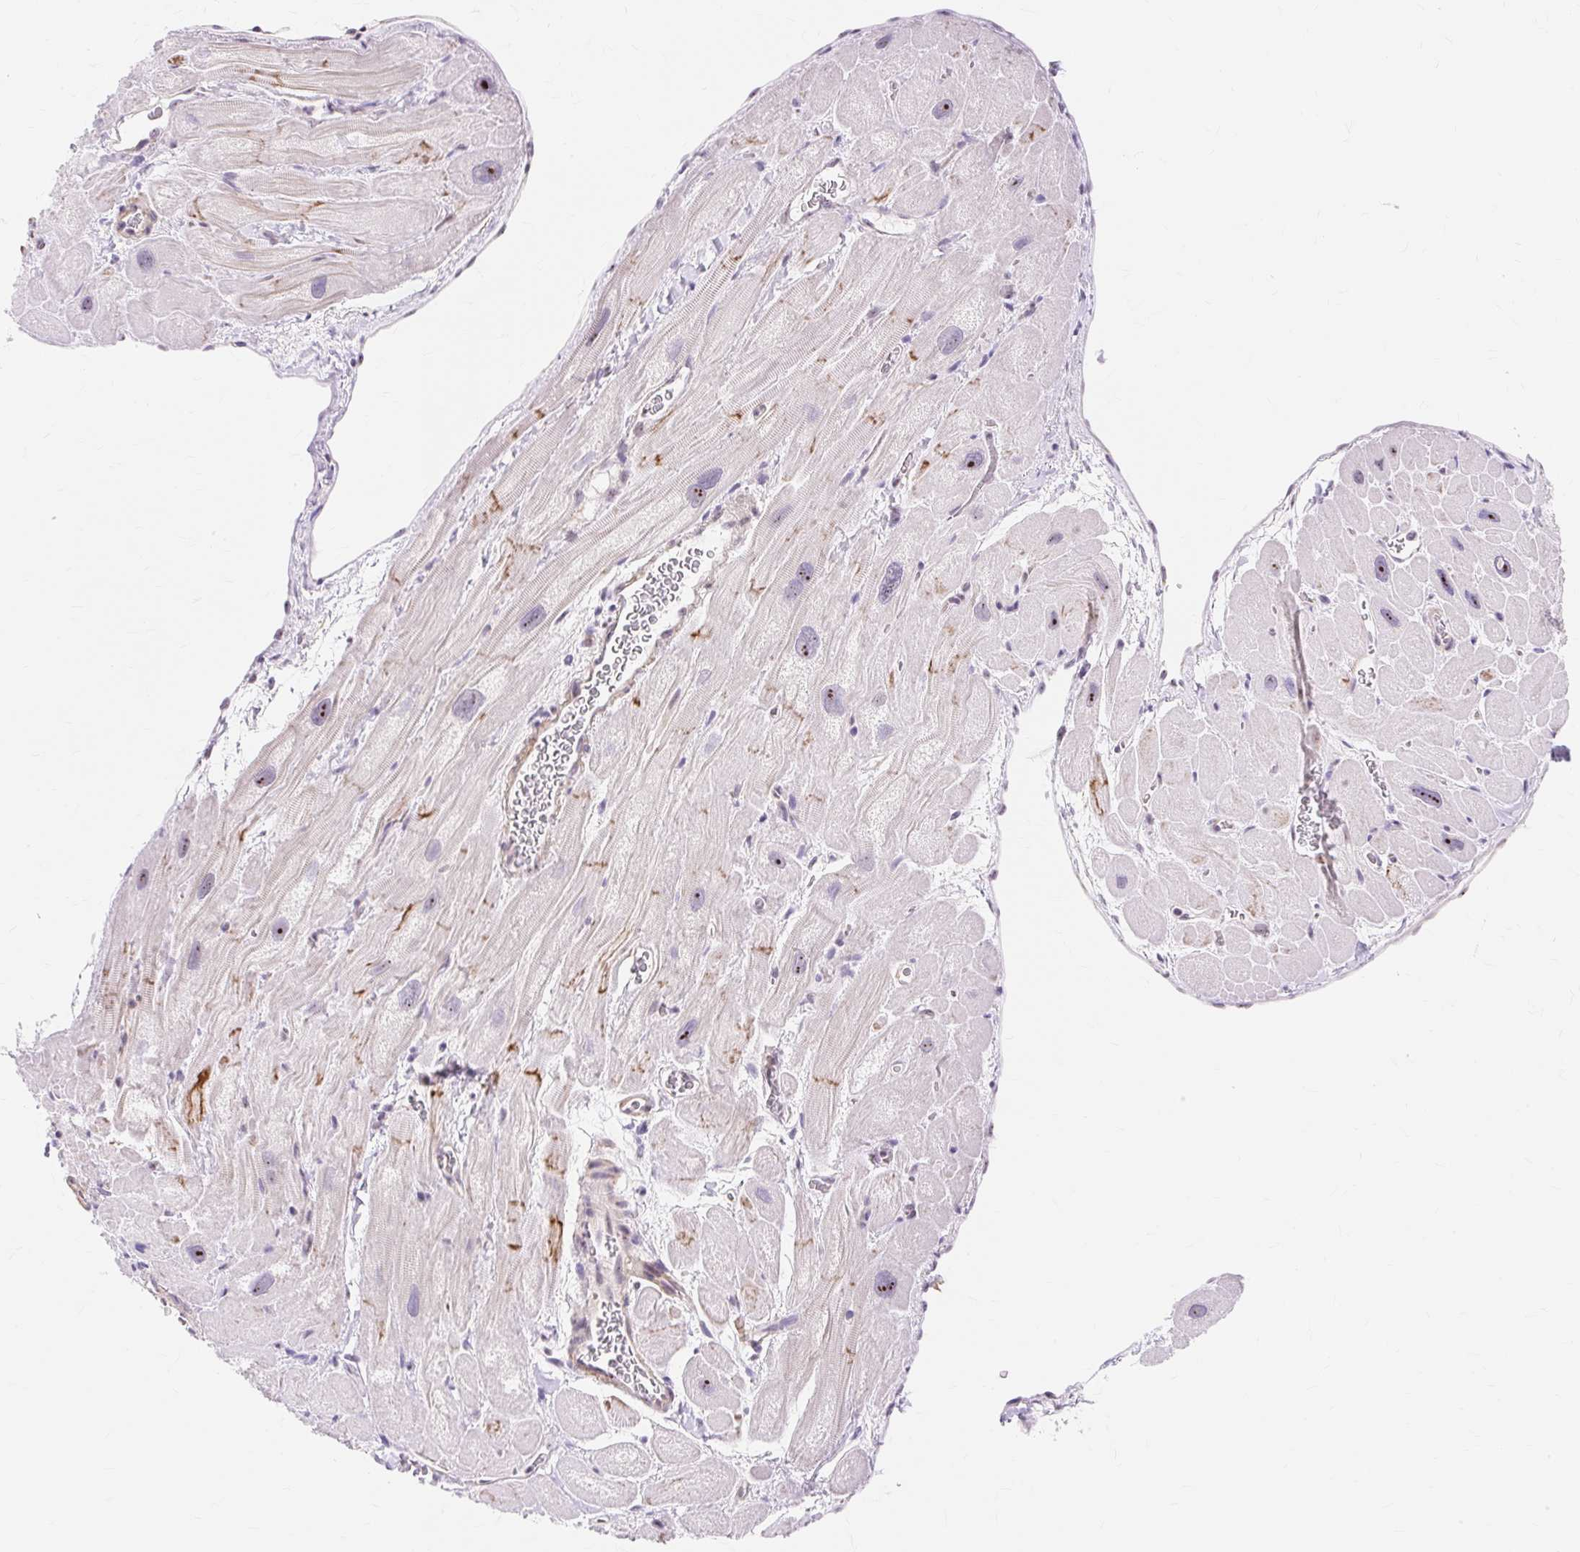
{"staining": {"intensity": "moderate", "quantity": "25%-75%", "location": "nuclear"}, "tissue": "heart muscle", "cell_type": "Cardiomyocytes", "image_type": "normal", "snomed": [{"axis": "morphology", "description": "Normal tissue, NOS"}, {"axis": "topography", "description": "Heart"}], "caption": "Immunohistochemical staining of unremarkable heart muscle reveals medium levels of moderate nuclear expression in approximately 25%-75% of cardiomyocytes.", "gene": "OBP2A", "patient": {"sex": "male", "age": 49}}